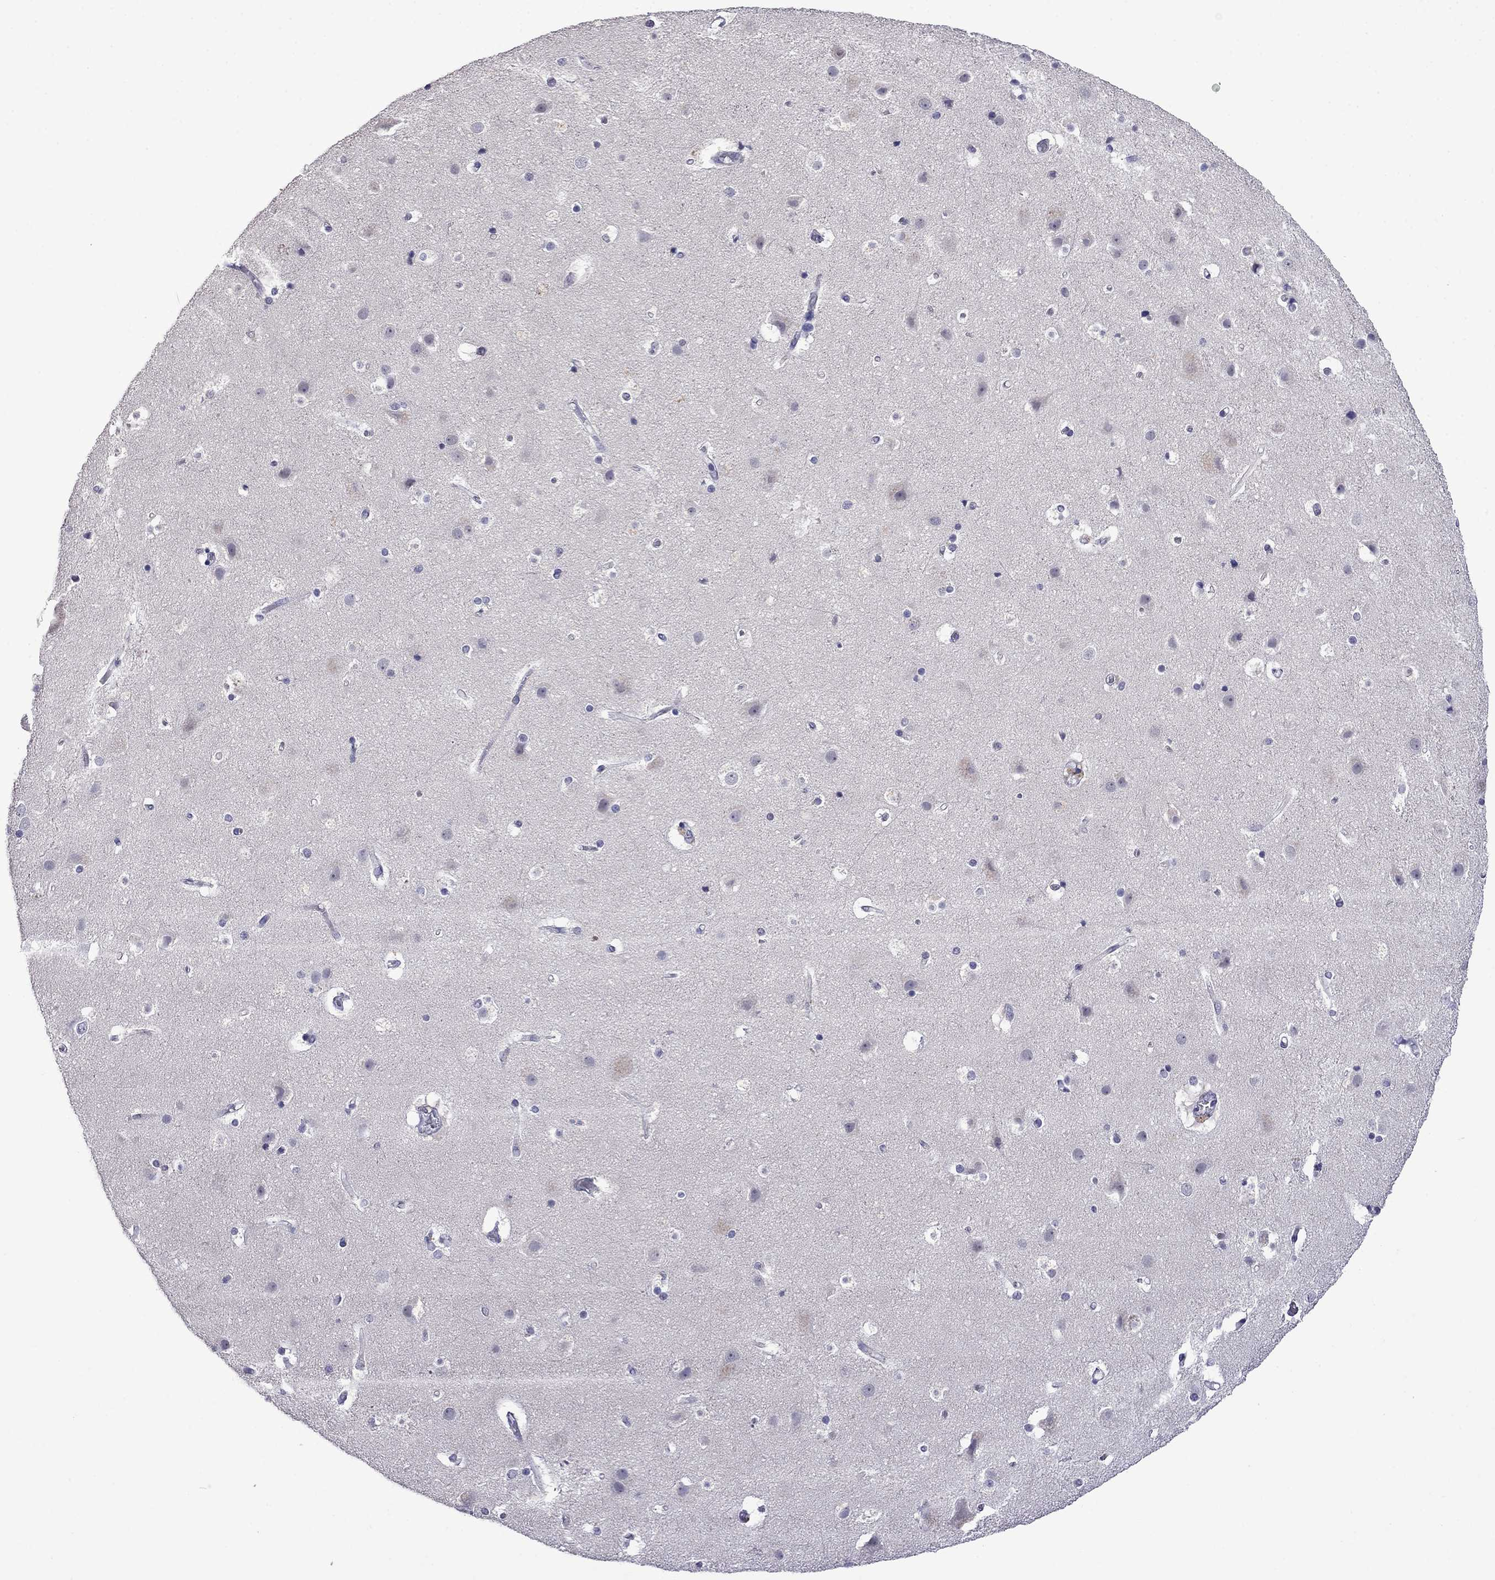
{"staining": {"intensity": "negative", "quantity": "none", "location": "none"}, "tissue": "cerebral cortex", "cell_type": "Endothelial cells", "image_type": "normal", "snomed": [{"axis": "morphology", "description": "Normal tissue, NOS"}, {"axis": "topography", "description": "Cerebral cortex"}], "caption": "A histopathology image of human cerebral cortex is negative for staining in endothelial cells.", "gene": "STAR", "patient": {"sex": "female", "age": 52}}